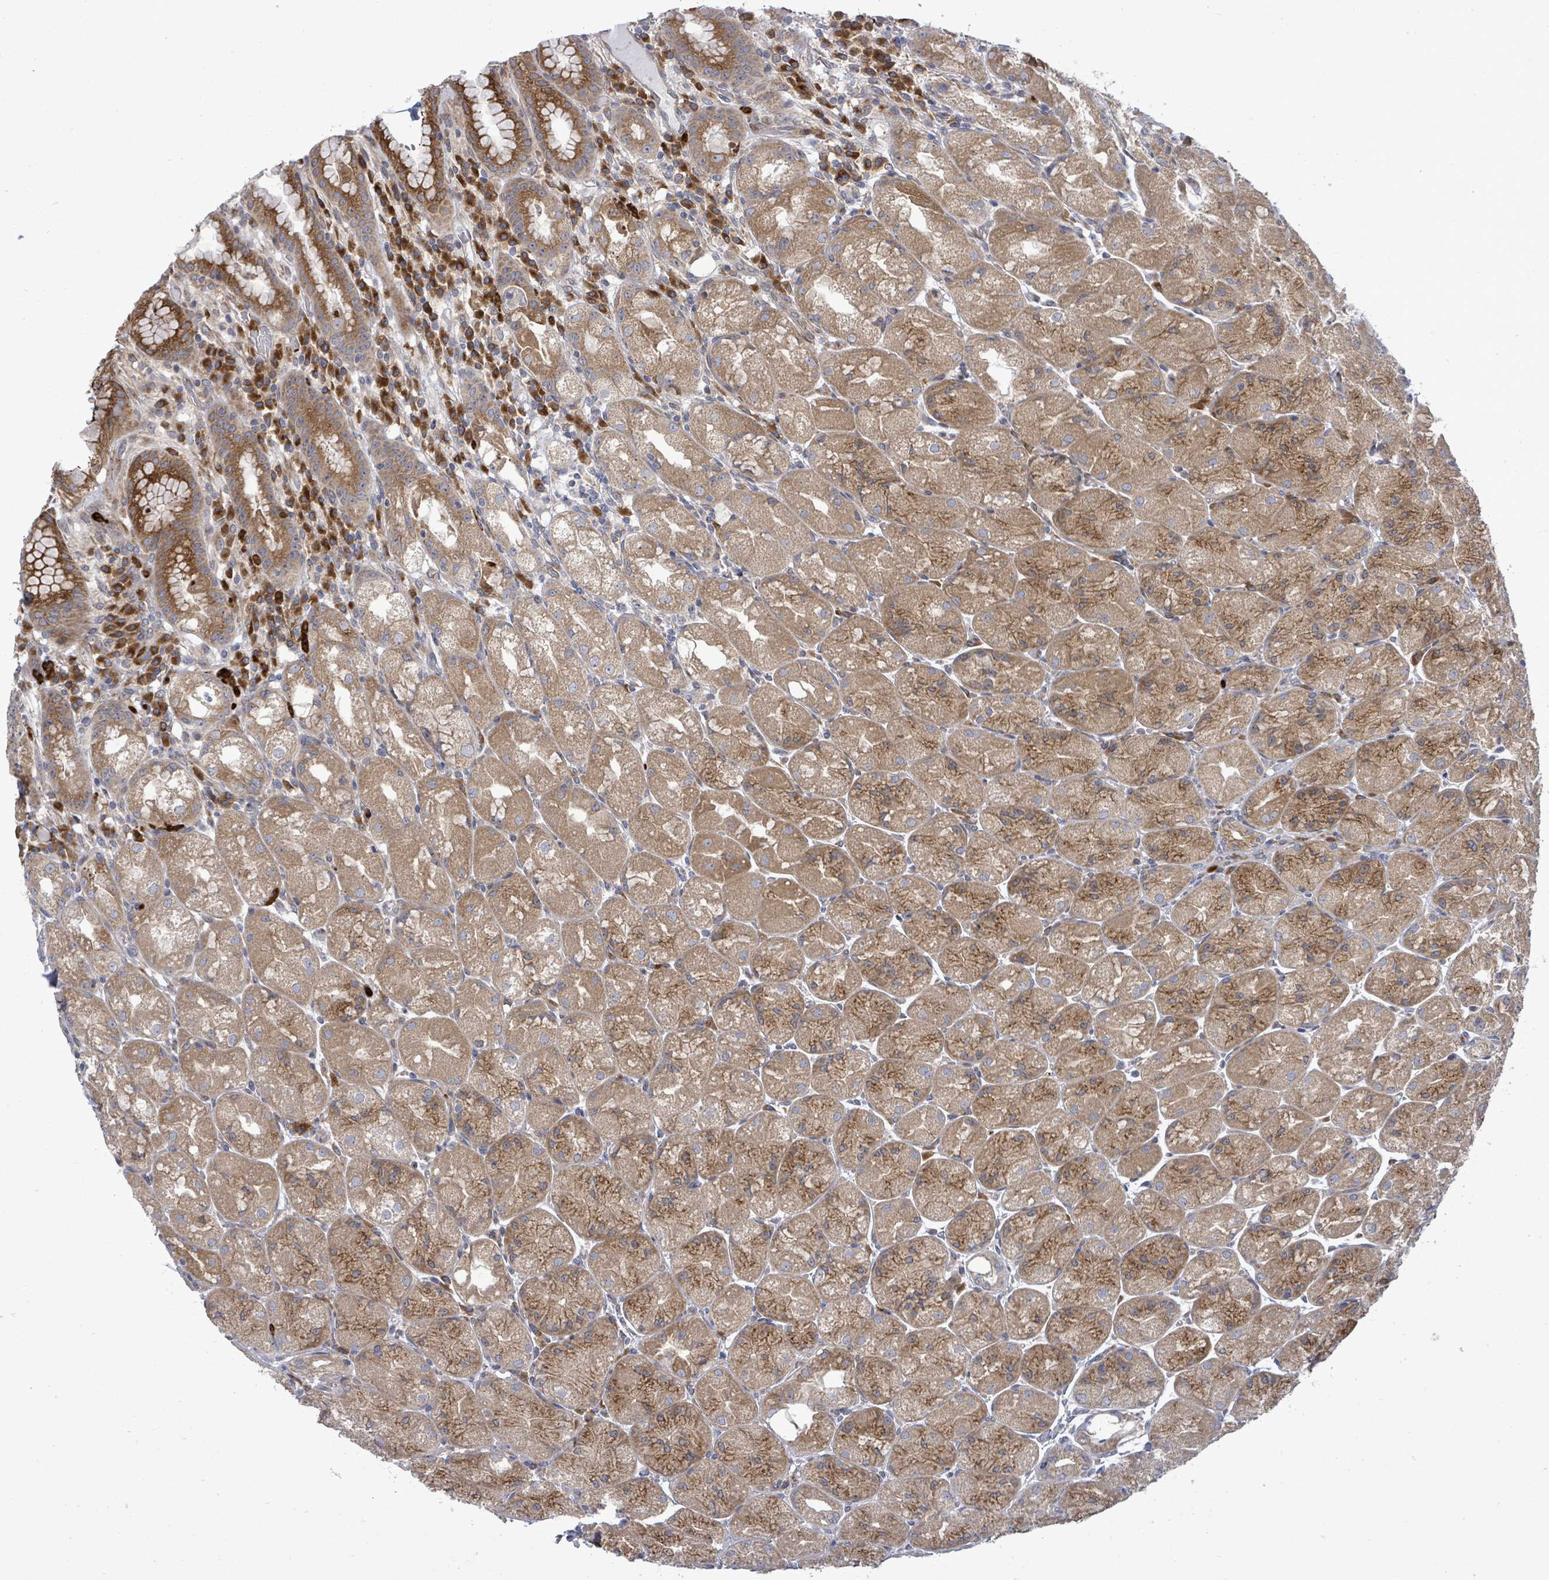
{"staining": {"intensity": "moderate", "quantity": ">75%", "location": "cytoplasmic/membranous"}, "tissue": "stomach", "cell_type": "Glandular cells", "image_type": "normal", "snomed": [{"axis": "morphology", "description": "Normal tissue, NOS"}, {"axis": "topography", "description": "Stomach, upper"}], "caption": "Immunohistochemistry (IHC) histopathology image of normal stomach: human stomach stained using IHC displays medium levels of moderate protein expression localized specifically in the cytoplasmic/membranous of glandular cells, appearing as a cytoplasmic/membranous brown color.", "gene": "SAR1A", "patient": {"sex": "male", "age": 52}}